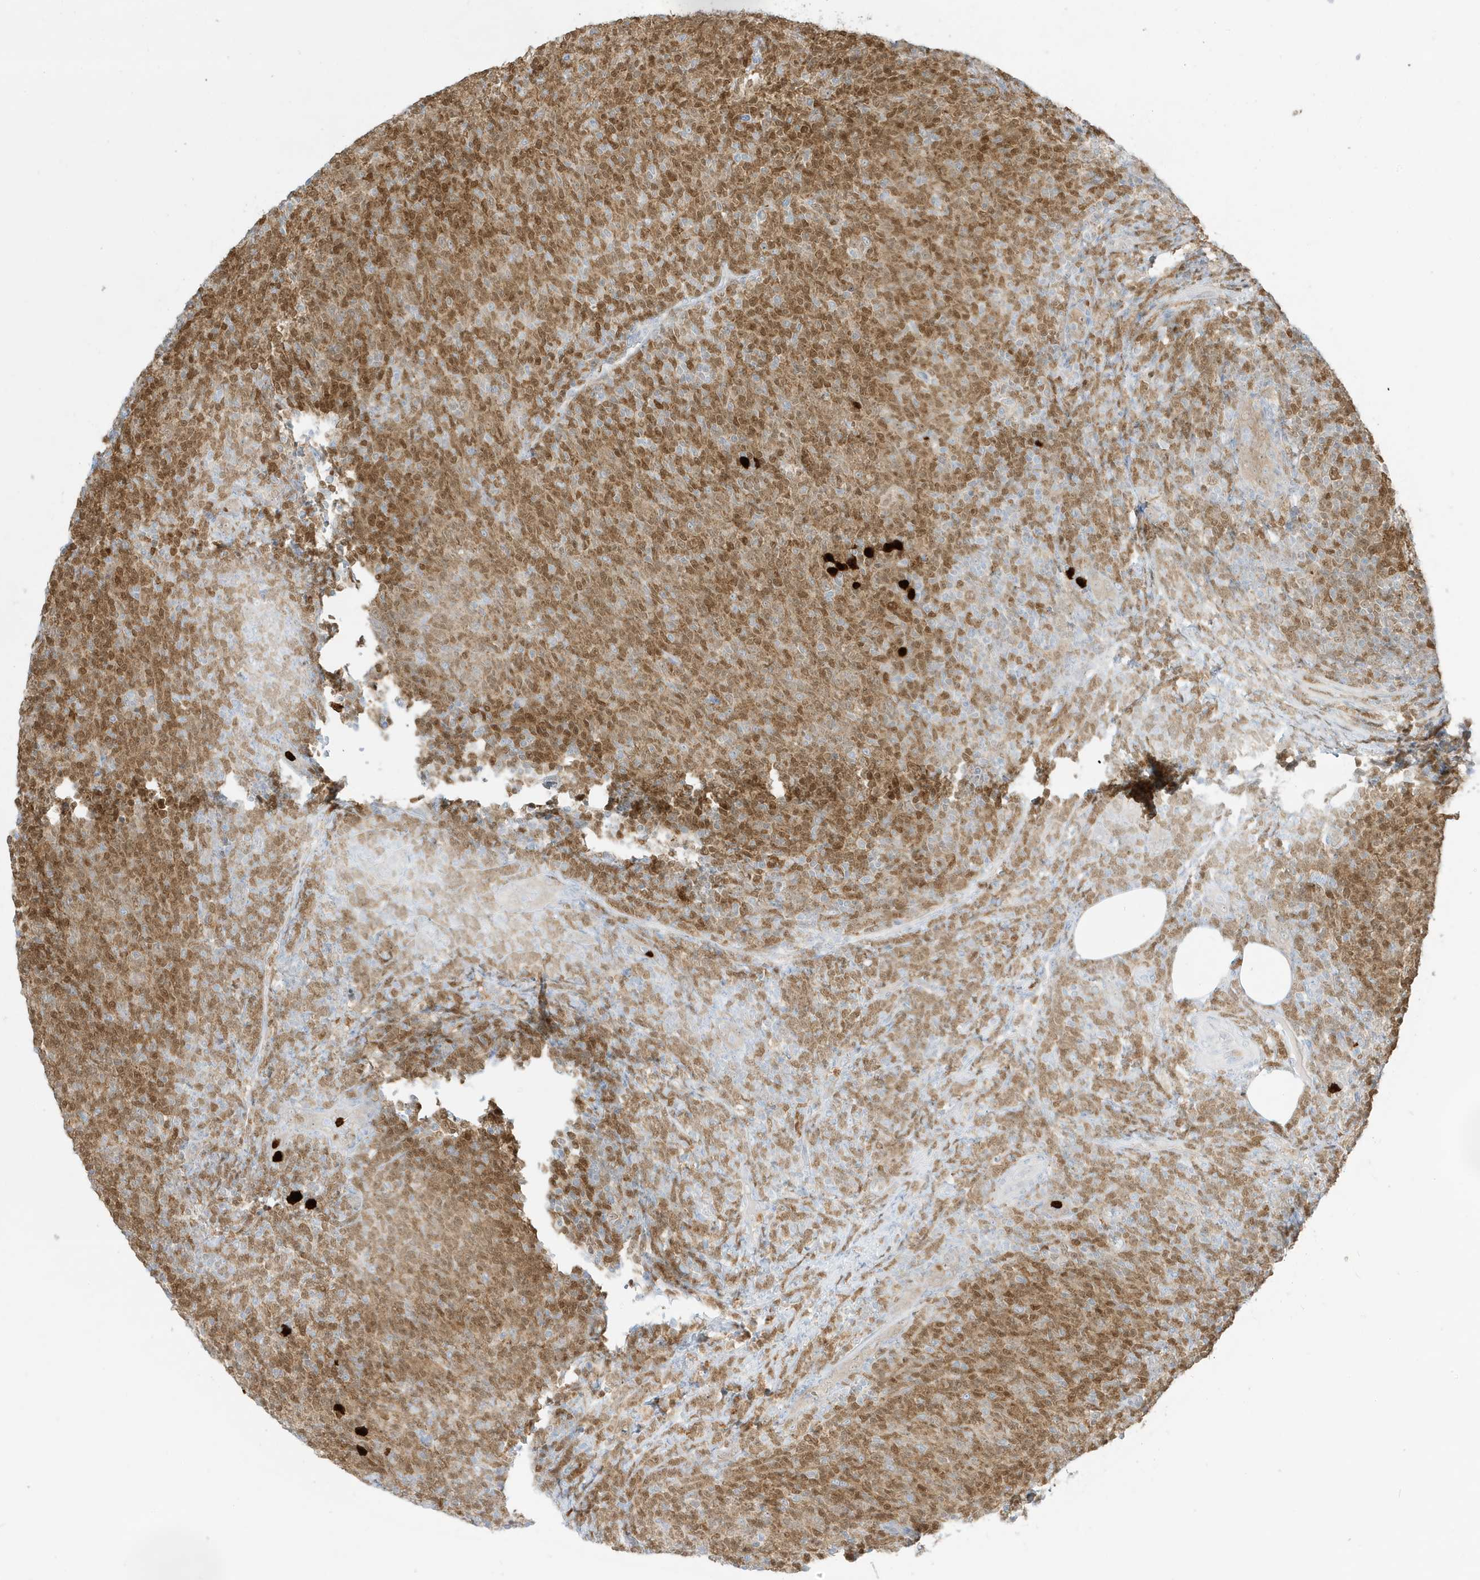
{"staining": {"intensity": "moderate", "quantity": ">75%", "location": "nuclear"}, "tissue": "lymphoma", "cell_type": "Tumor cells", "image_type": "cancer", "snomed": [{"axis": "morphology", "description": "Malignant lymphoma, non-Hodgkin's type, Low grade"}, {"axis": "topography", "description": "Lymph node"}], "caption": "Protein staining reveals moderate nuclear staining in about >75% of tumor cells in low-grade malignant lymphoma, non-Hodgkin's type. Using DAB (3,3'-diaminobenzidine) (brown) and hematoxylin (blue) stains, captured at high magnification using brightfield microscopy.", "gene": "GCA", "patient": {"sex": "male", "age": 66}}